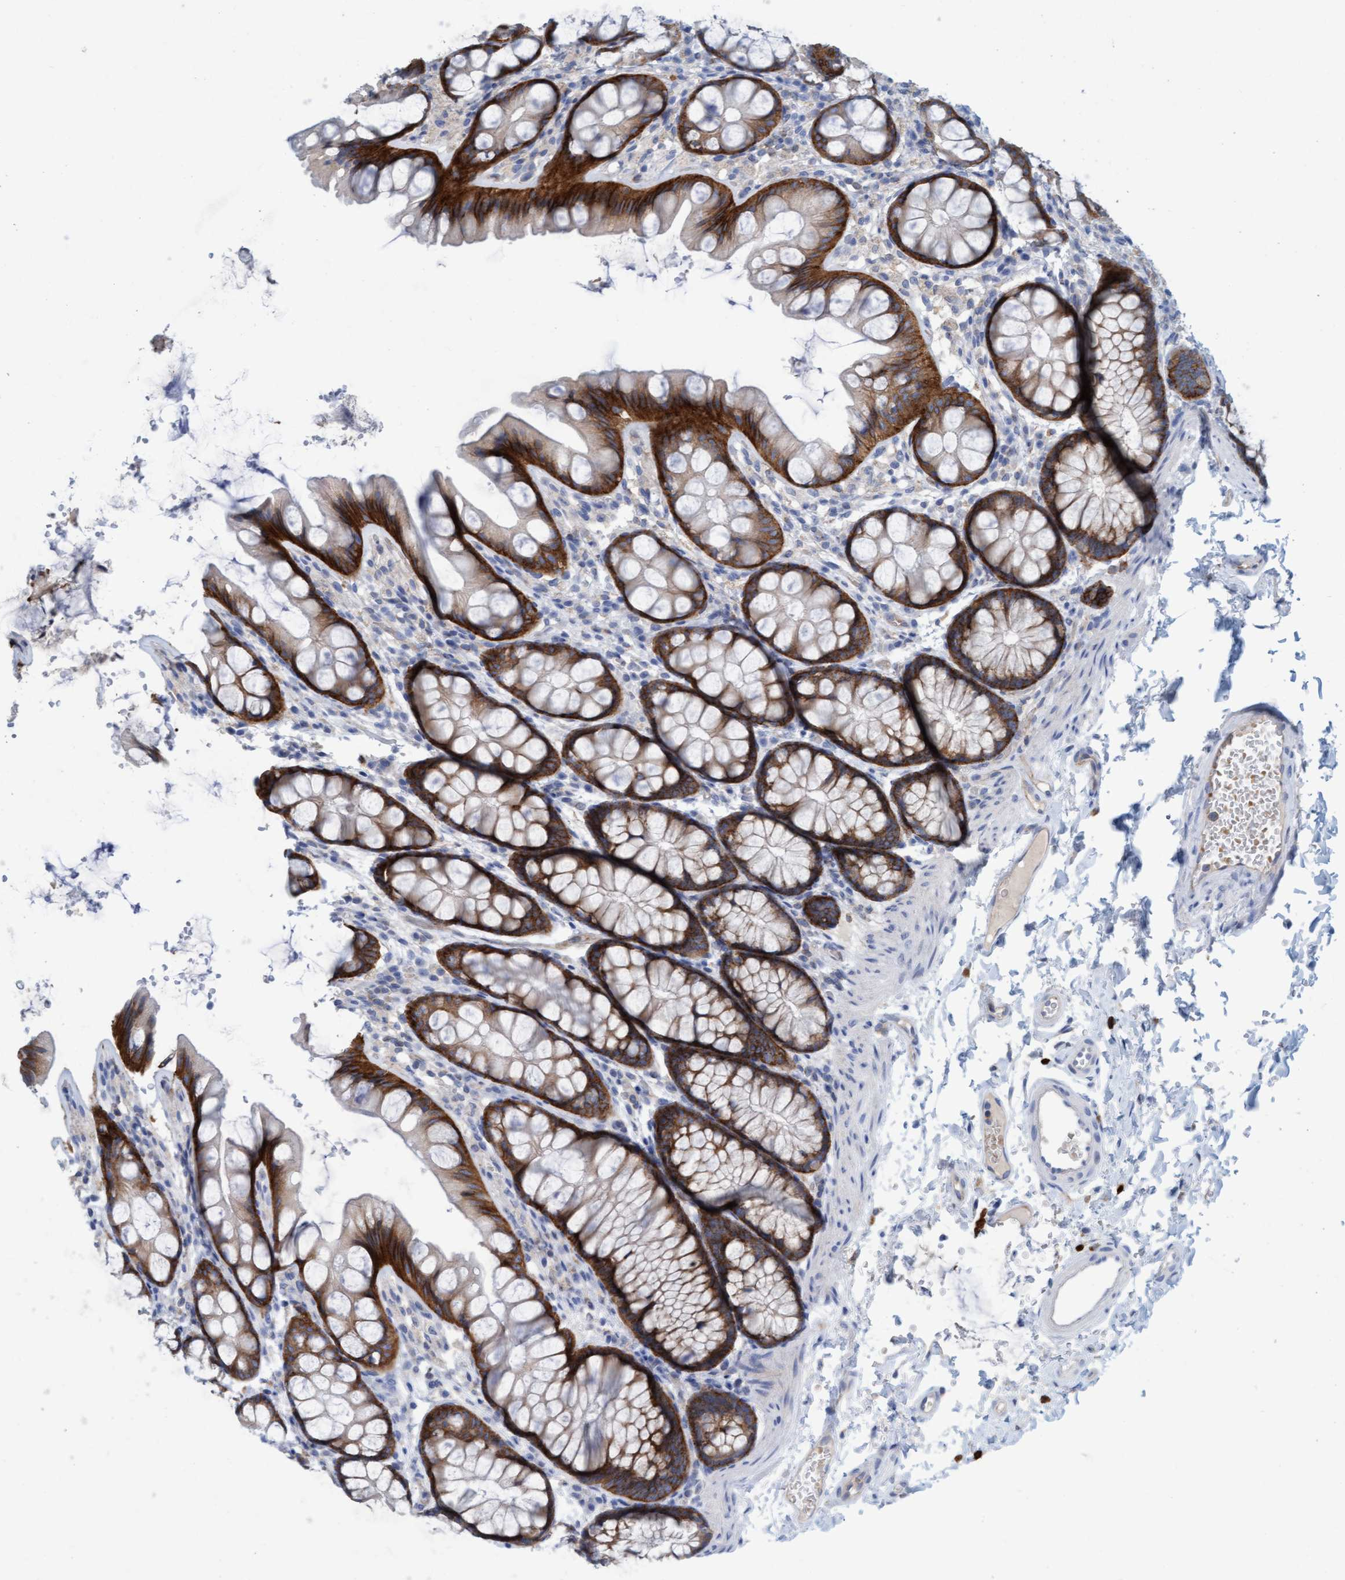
{"staining": {"intensity": "negative", "quantity": "none", "location": "none"}, "tissue": "colon", "cell_type": "Endothelial cells", "image_type": "normal", "snomed": [{"axis": "morphology", "description": "Normal tissue, NOS"}, {"axis": "topography", "description": "Colon"}], "caption": "Immunohistochemical staining of benign human colon shows no significant positivity in endothelial cells. Brightfield microscopy of immunohistochemistry (IHC) stained with DAB (3,3'-diaminobenzidine) (brown) and hematoxylin (blue), captured at high magnification.", "gene": "SIGIRR", "patient": {"sex": "male", "age": 47}}